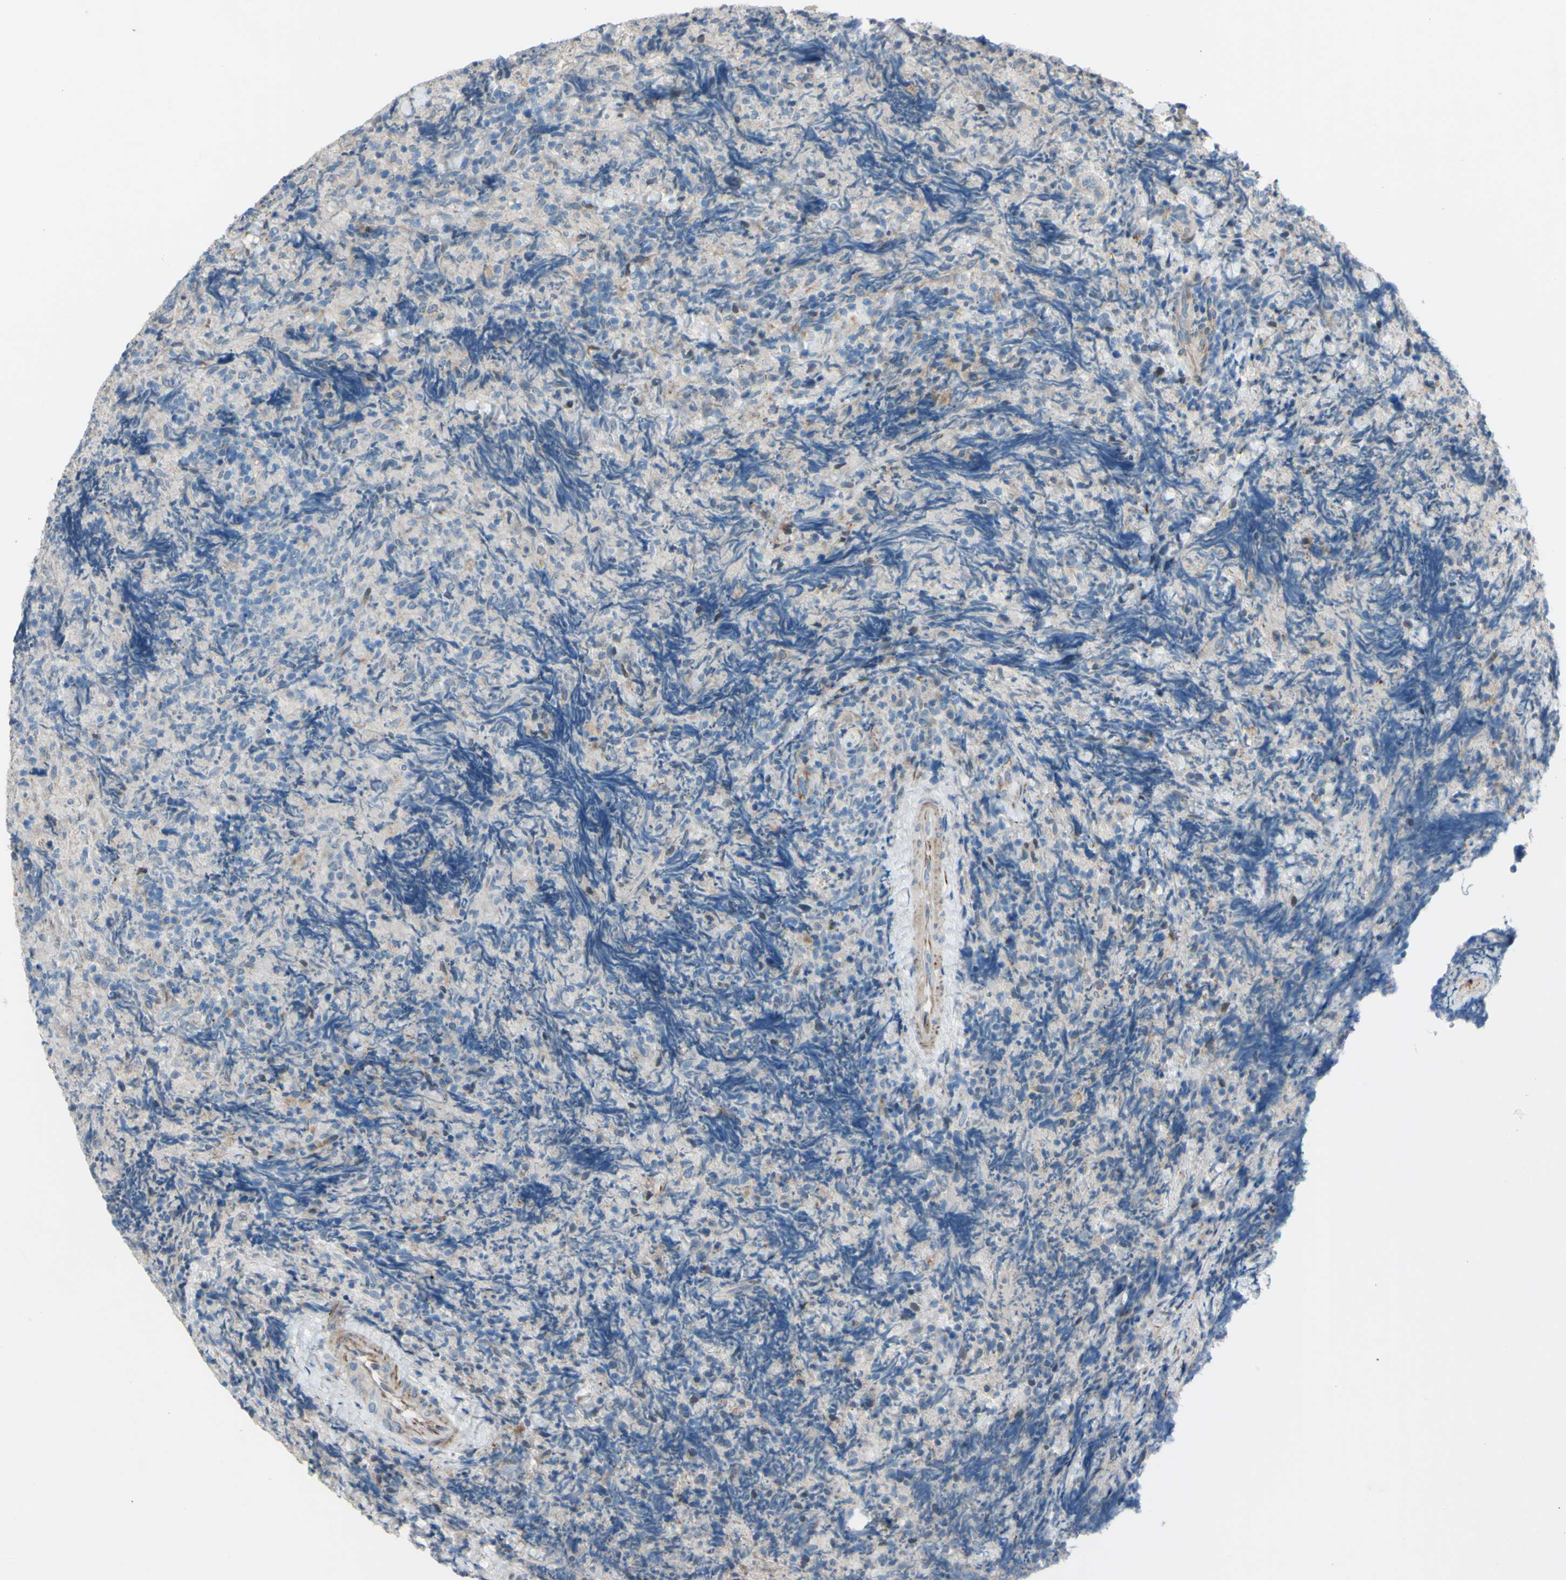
{"staining": {"intensity": "negative", "quantity": "none", "location": "none"}, "tissue": "lymphoma", "cell_type": "Tumor cells", "image_type": "cancer", "snomed": [{"axis": "morphology", "description": "Malignant lymphoma, non-Hodgkin's type, High grade"}, {"axis": "topography", "description": "Tonsil"}], "caption": "A high-resolution photomicrograph shows IHC staining of lymphoma, which reveals no significant staining in tumor cells.", "gene": "CDCP1", "patient": {"sex": "female", "age": 36}}